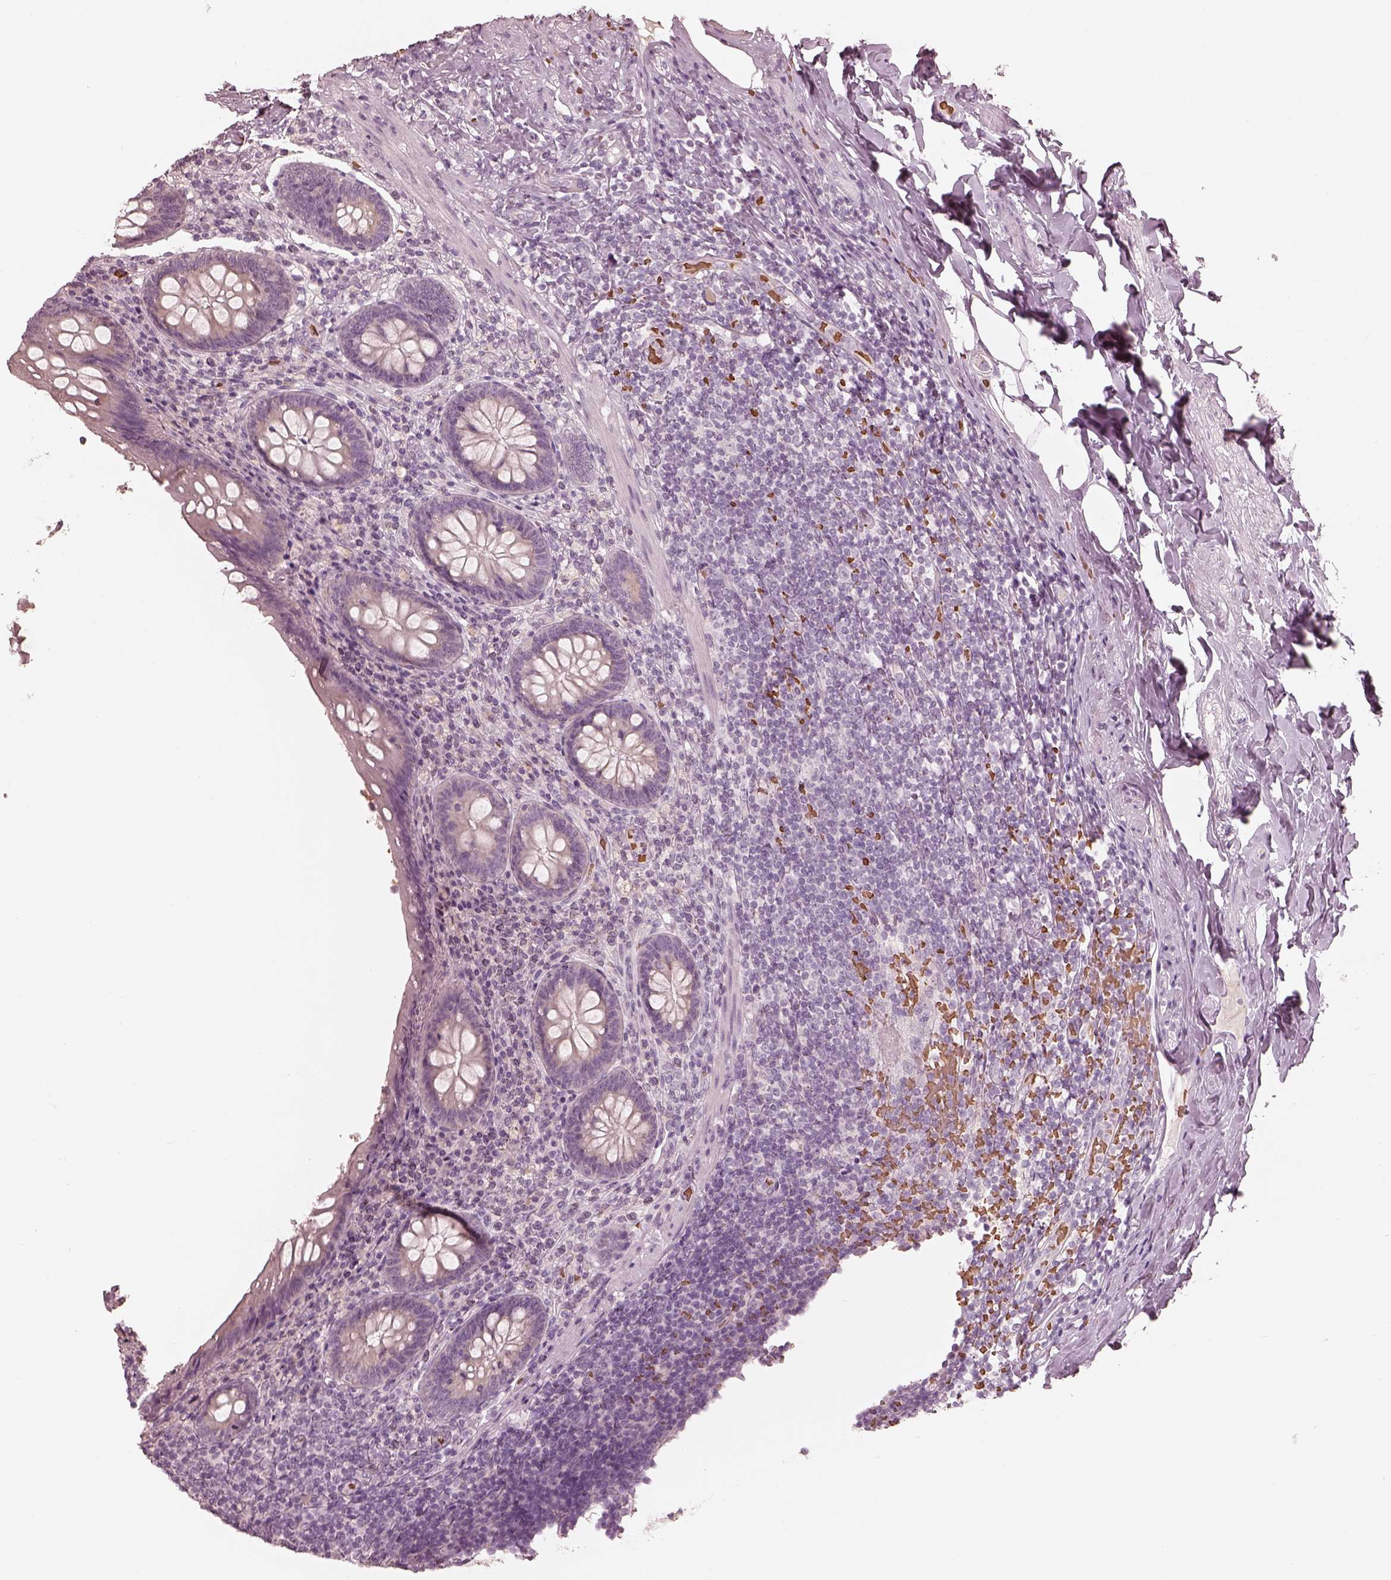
{"staining": {"intensity": "negative", "quantity": "none", "location": "none"}, "tissue": "appendix", "cell_type": "Glandular cells", "image_type": "normal", "snomed": [{"axis": "morphology", "description": "Normal tissue, NOS"}, {"axis": "topography", "description": "Appendix"}], "caption": "IHC photomicrograph of normal appendix: appendix stained with DAB (3,3'-diaminobenzidine) shows no significant protein expression in glandular cells.", "gene": "ANKLE1", "patient": {"sex": "male", "age": 47}}